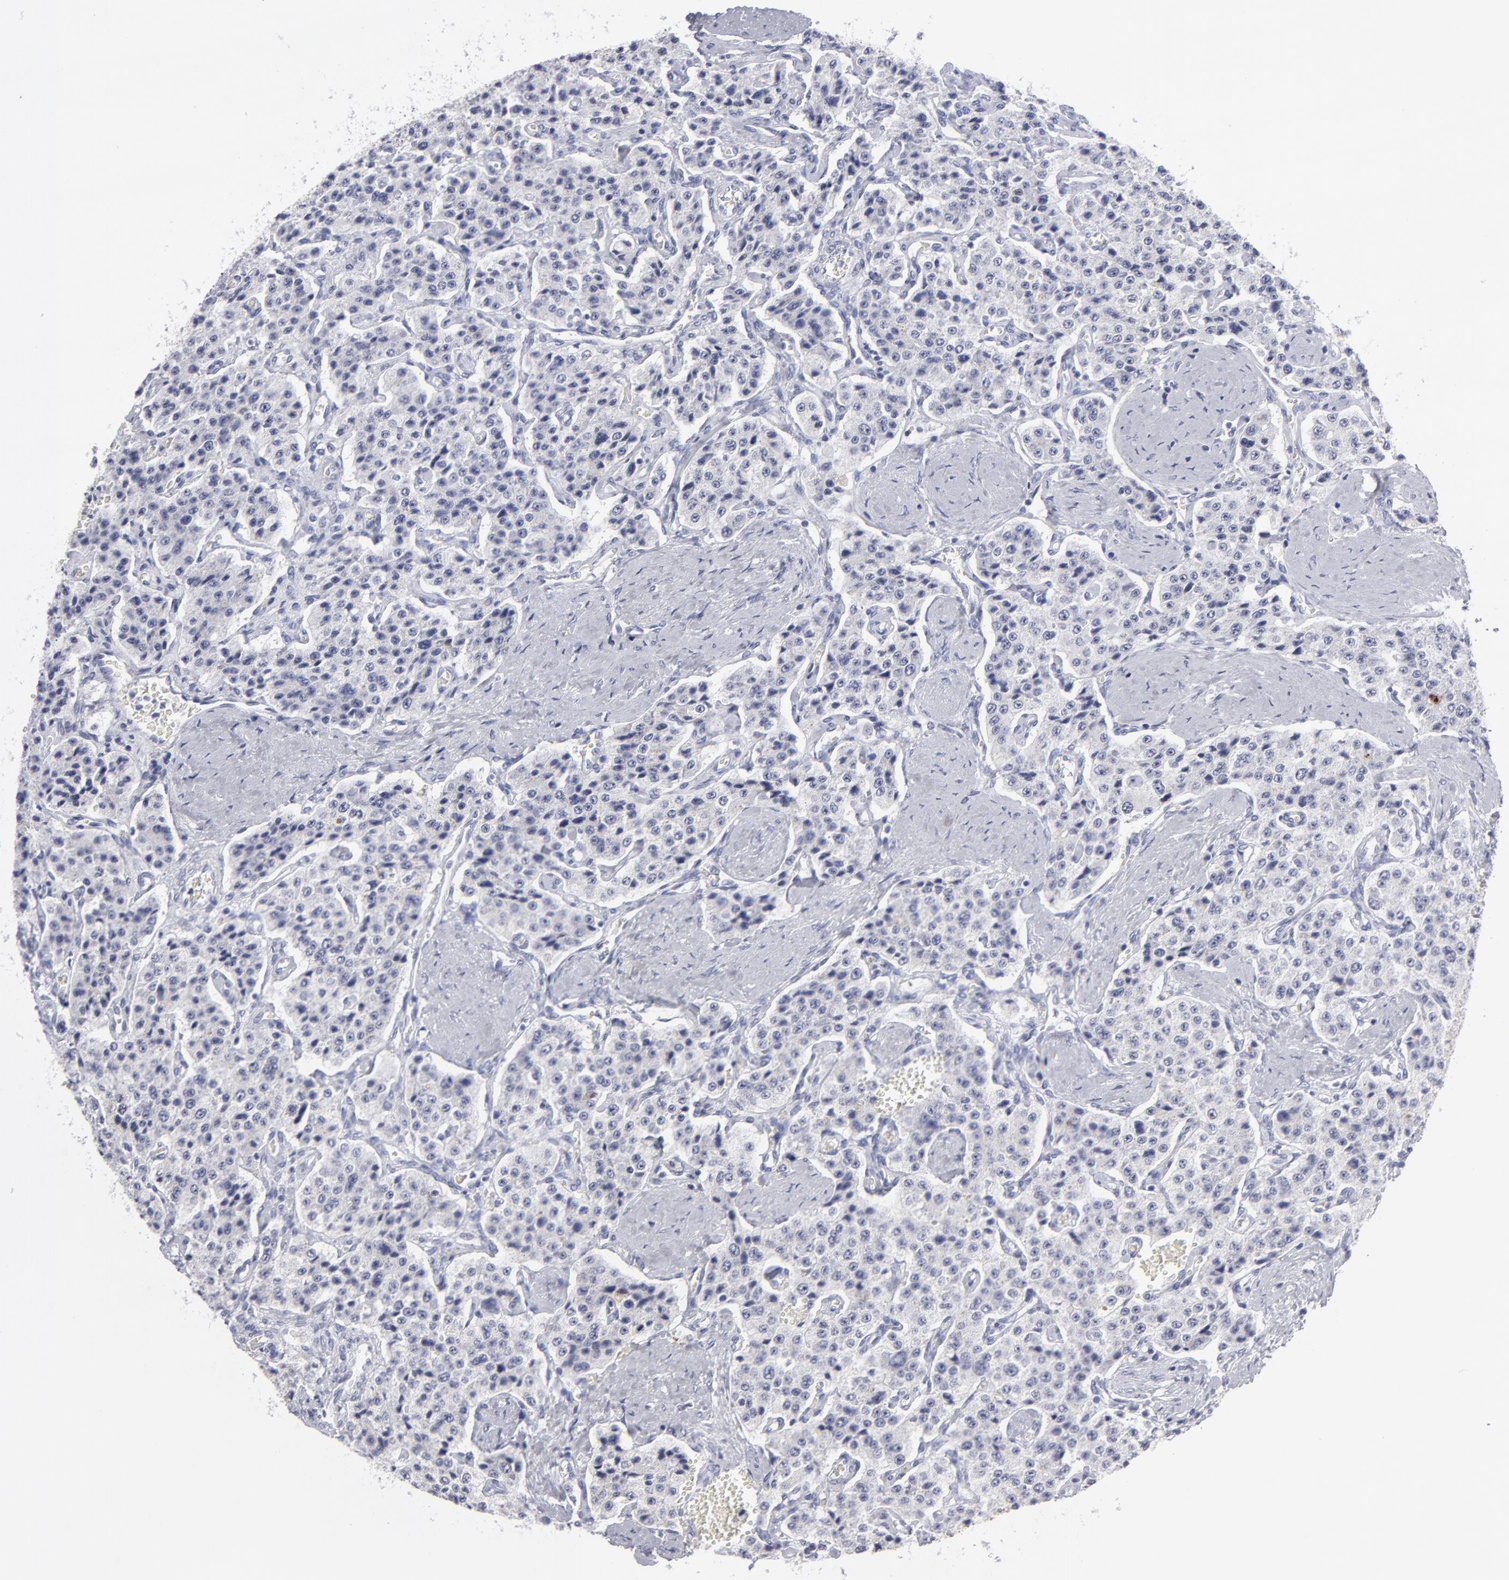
{"staining": {"intensity": "negative", "quantity": "none", "location": "none"}, "tissue": "carcinoid", "cell_type": "Tumor cells", "image_type": "cancer", "snomed": [{"axis": "morphology", "description": "Carcinoid, malignant, NOS"}, {"axis": "topography", "description": "Small intestine"}], "caption": "IHC image of neoplastic tissue: human carcinoid (malignant) stained with DAB demonstrates no significant protein expression in tumor cells.", "gene": "ALDOB", "patient": {"sex": "male", "age": 52}}